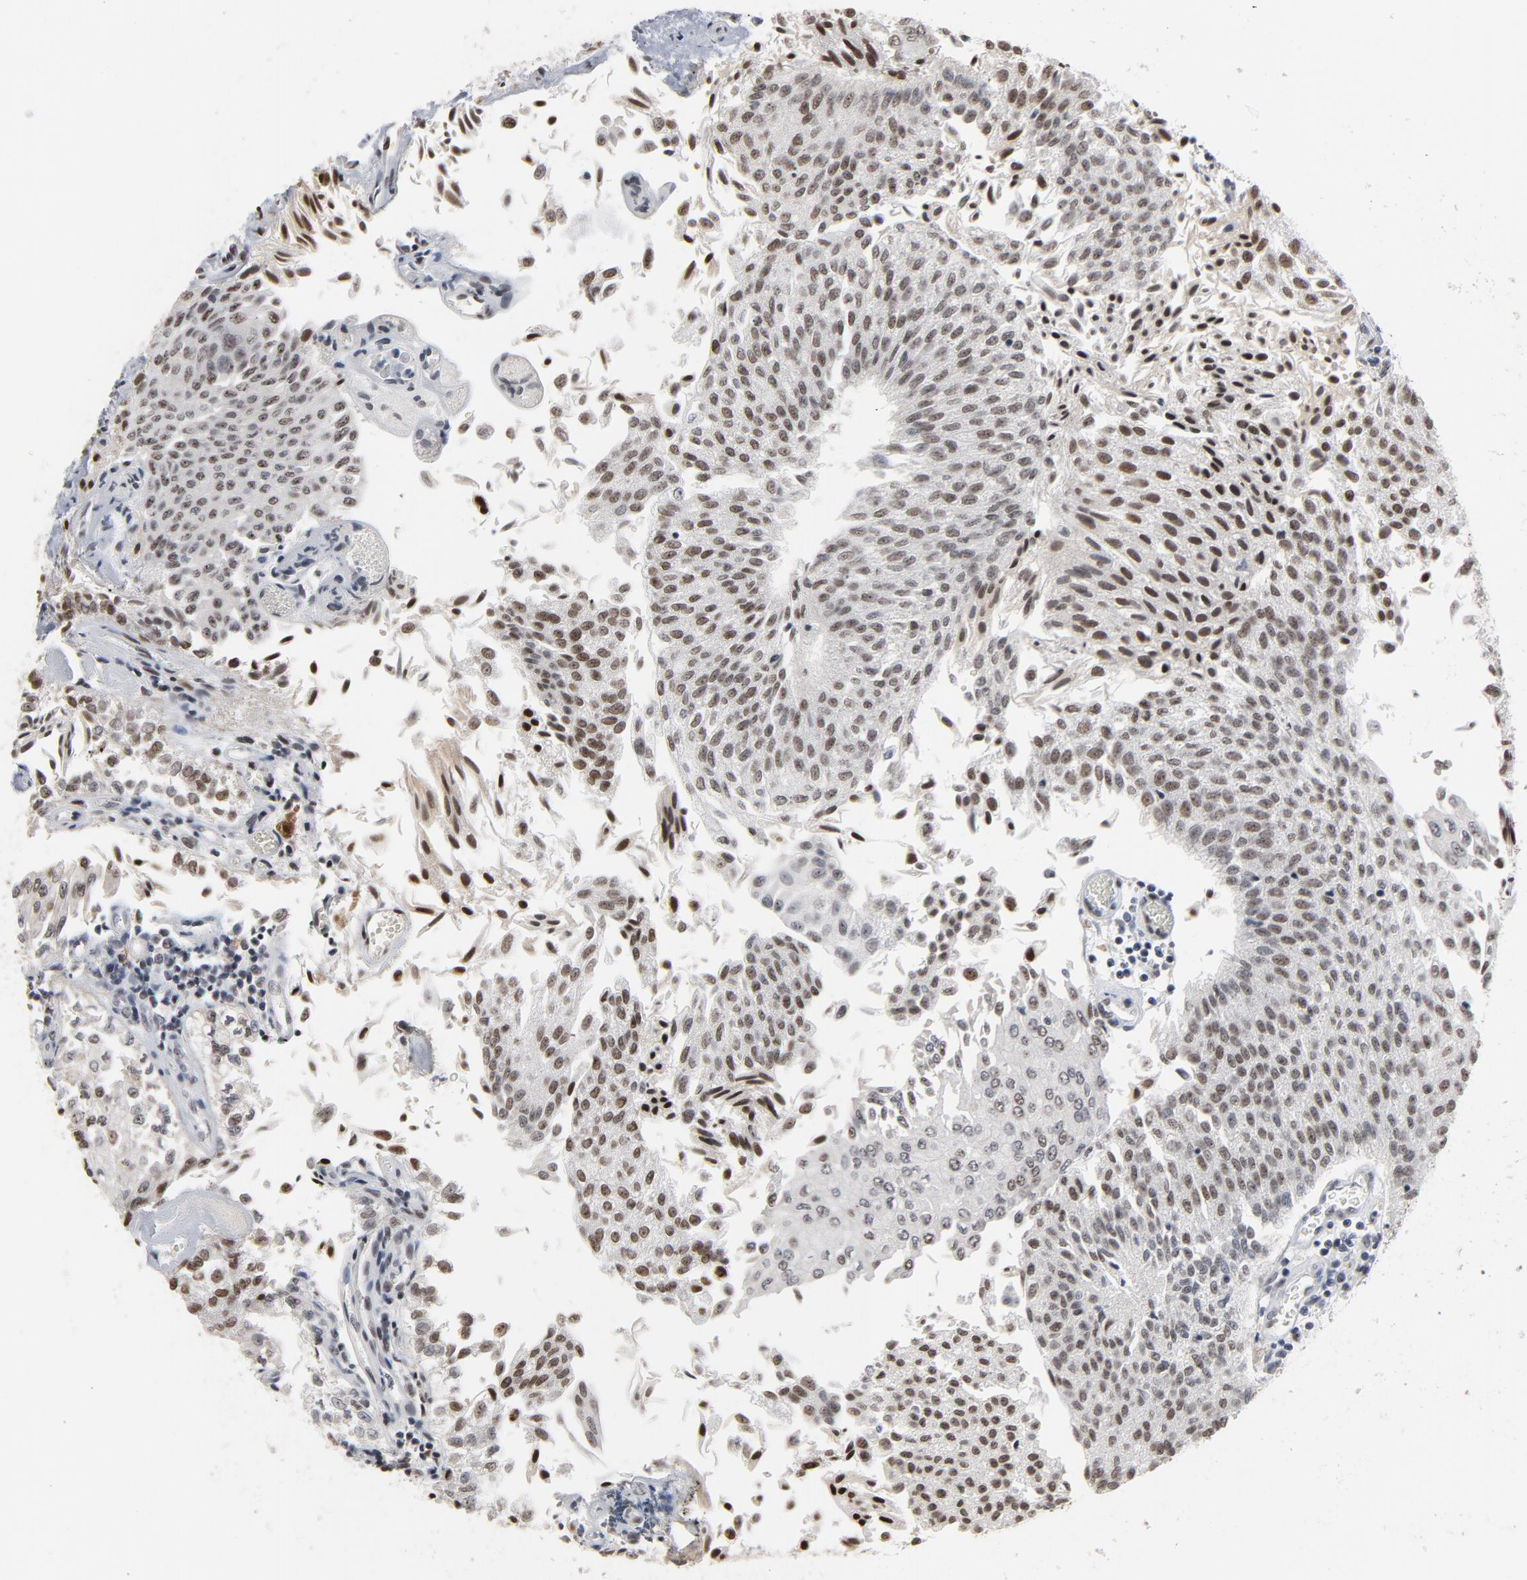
{"staining": {"intensity": "moderate", "quantity": ">75%", "location": "nuclear"}, "tissue": "urothelial cancer", "cell_type": "Tumor cells", "image_type": "cancer", "snomed": [{"axis": "morphology", "description": "Urothelial carcinoma, Low grade"}, {"axis": "topography", "description": "Urinary bladder"}], "caption": "High-magnification brightfield microscopy of urothelial carcinoma (low-grade) stained with DAB (brown) and counterstained with hematoxylin (blue). tumor cells exhibit moderate nuclear expression is appreciated in approximately>75% of cells.", "gene": "MRE11", "patient": {"sex": "male", "age": 86}}